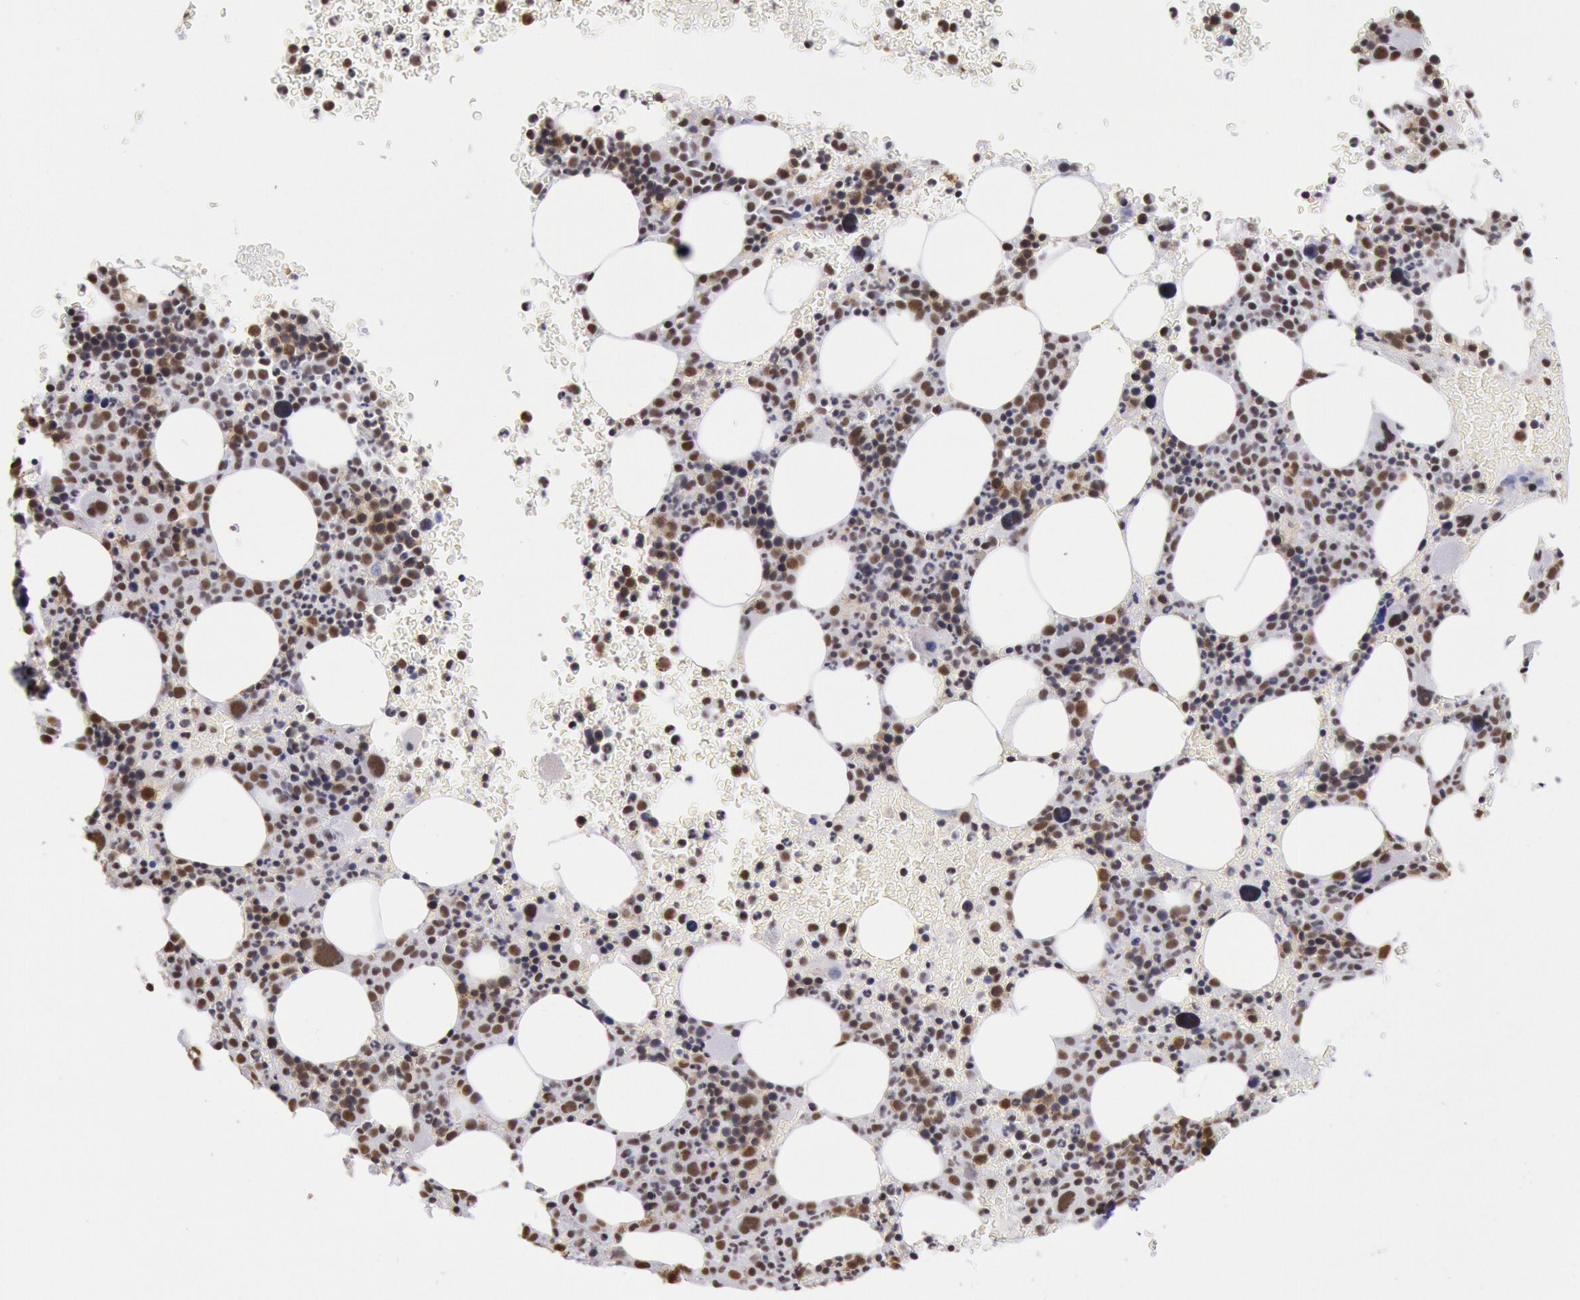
{"staining": {"intensity": "moderate", "quantity": "25%-75%", "location": "nuclear"}, "tissue": "bone marrow", "cell_type": "Hematopoietic cells", "image_type": "normal", "snomed": [{"axis": "morphology", "description": "Normal tissue, NOS"}, {"axis": "topography", "description": "Bone marrow"}], "caption": "IHC (DAB) staining of benign bone marrow demonstrates moderate nuclear protein expression in about 25%-75% of hematopoietic cells.", "gene": "SNRPD3", "patient": {"sex": "male", "age": 69}}